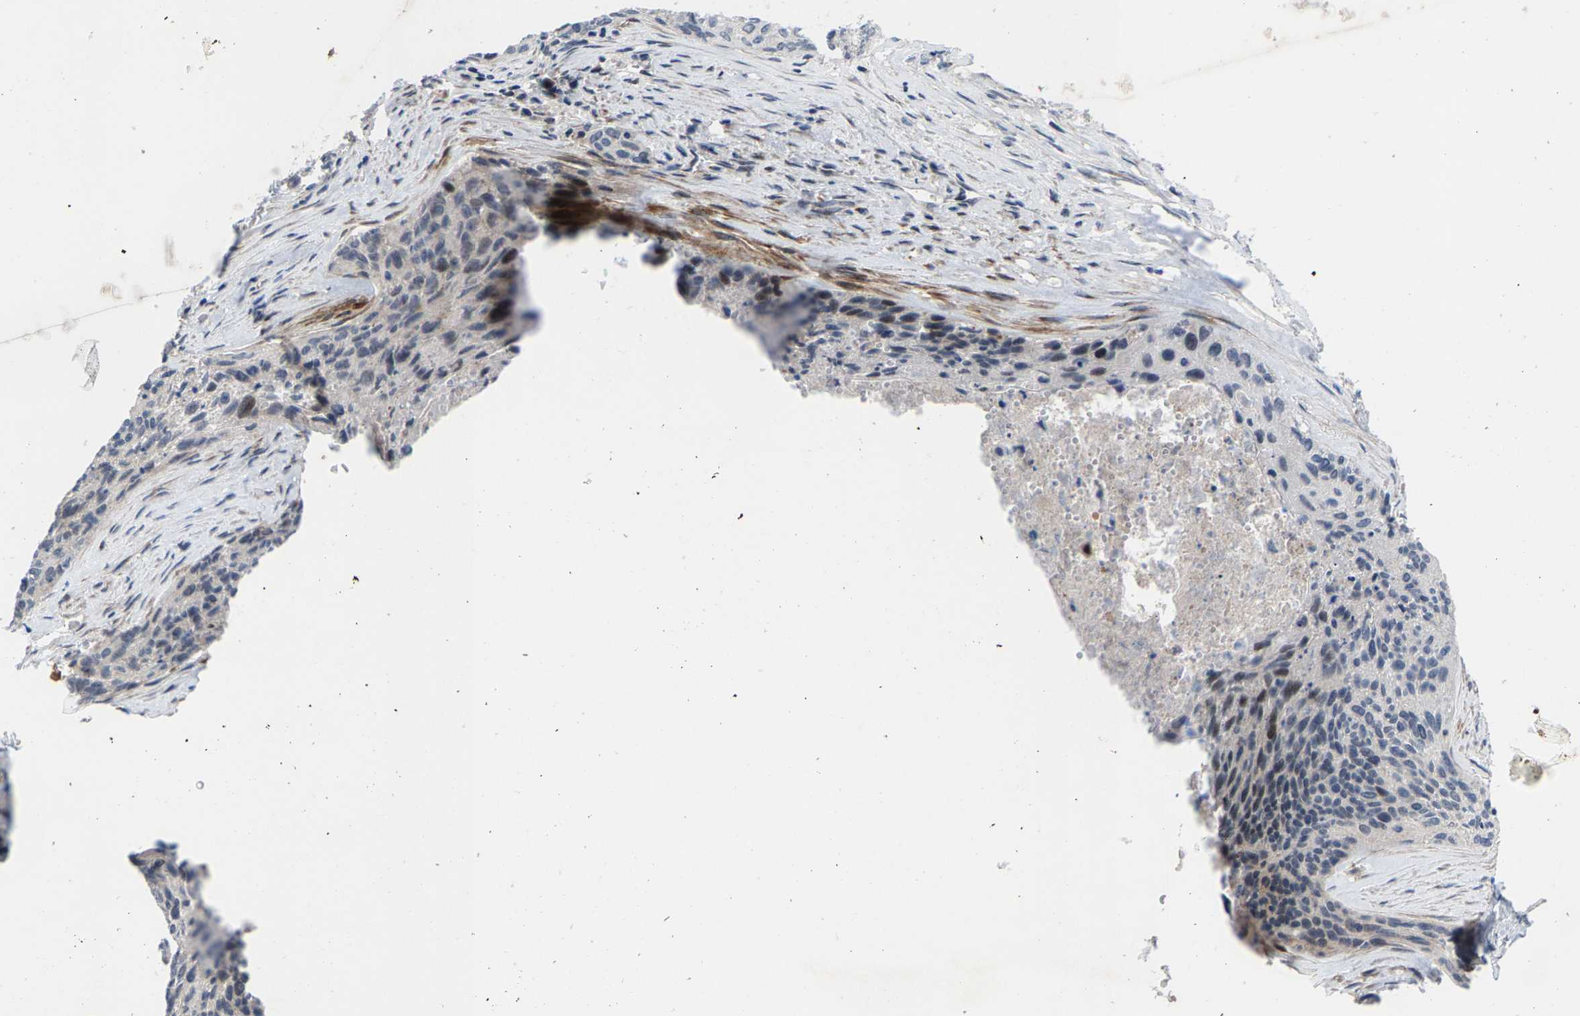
{"staining": {"intensity": "negative", "quantity": "none", "location": "none"}, "tissue": "cervical cancer", "cell_type": "Tumor cells", "image_type": "cancer", "snomed": [{"axis": "morphology", "description": "Squamous cell carcinoma, NOS"}, {"axis": "topography", "description": "Cervix"}], "caption": "High power microscopy histopathology image of an immunohistochemistry micrograph of cervical squamous cell carcinoma, revealing no significant expression in tumor cells.", "gene": "TDRKH", "patient": {"sex": "female", "age": 55}}